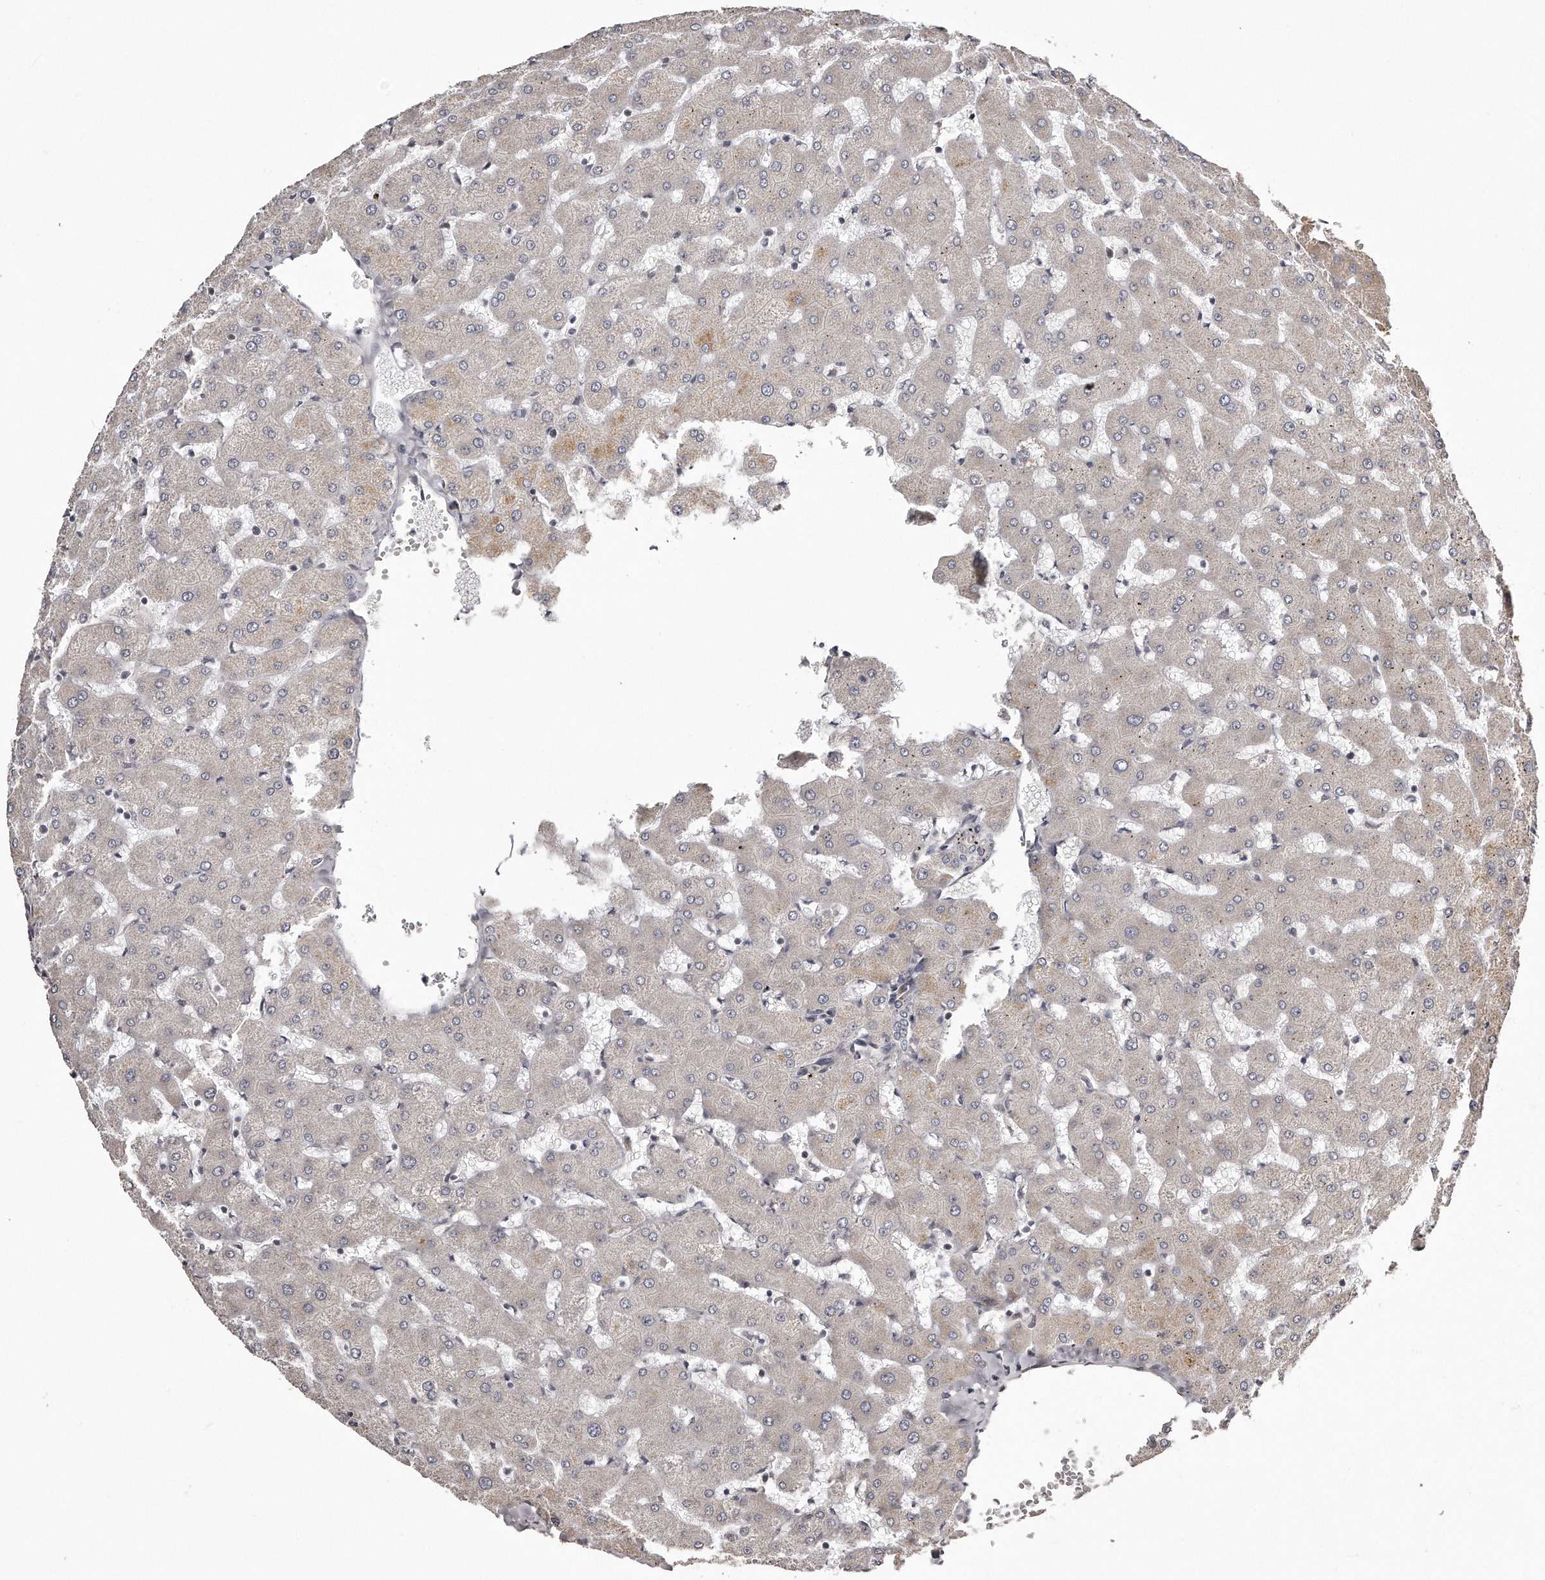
{"staining": {"intensity": "negative", "quantity": "none", "location": "none"}, "tissue": "liver", "cell_type": "Cholangiocytes", "image_type": "normal", "snomed": [{"axis": "morphology", "description": "Normal tissue, NOS"}, {"axis": "topography", "description": "Liver"}], "caption": "Immunohistochemical staining of benign human liver shows no significant staining in cholangiocytes.", "gene": "TRAPPC14", "patient": {"sex": "female", "age": 63}}